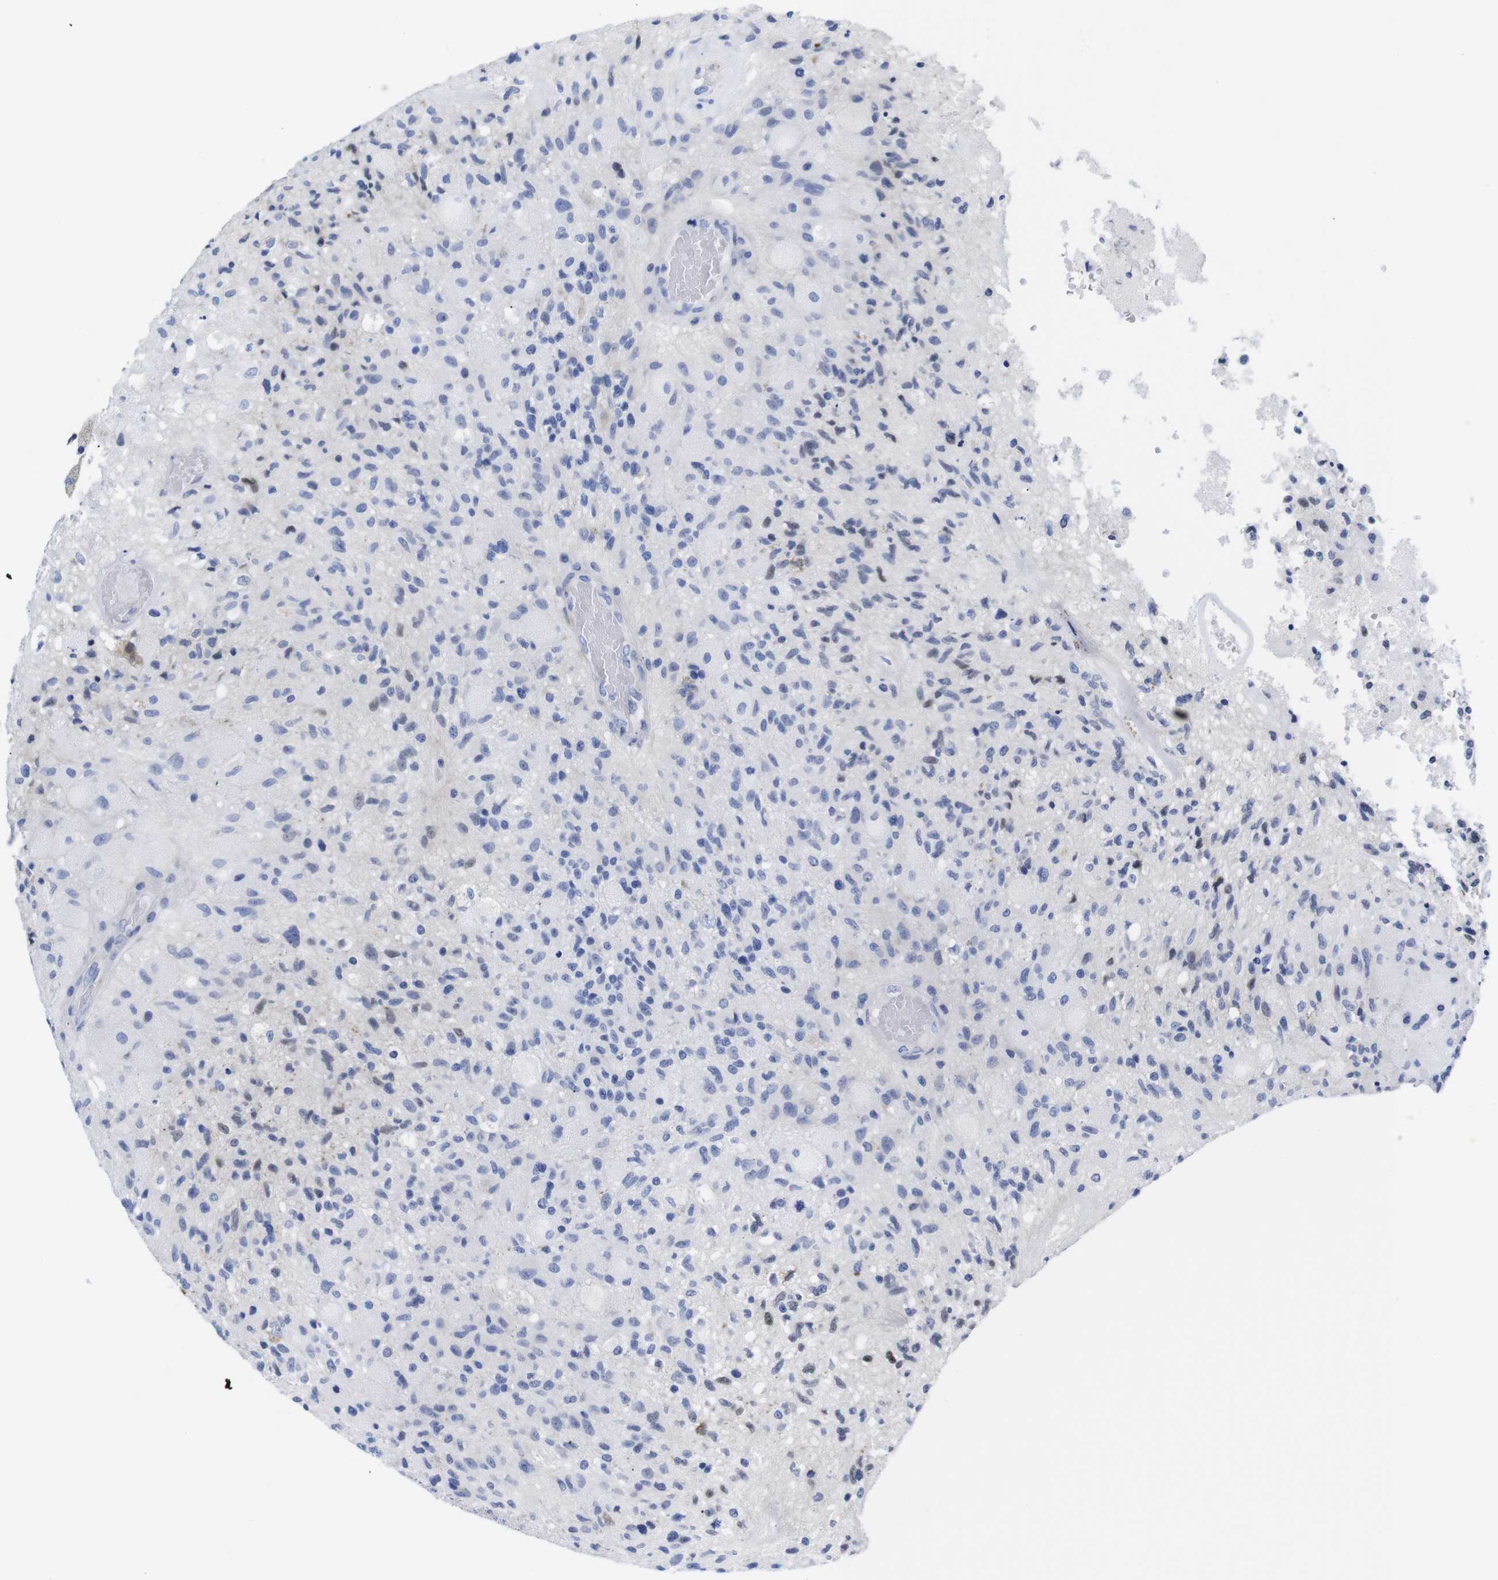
{"staining": {"intensity": "weak", "quantity": "<25%", "location": "cytoplasmic/membranous"}, "tissue": "glioma", "cell_type": "Tumor cells", "image_type": "cancer", "snomed": [{"axis": "morphology", "description": "Normal tissue, NOS"}, {"axis": "morphology", "description": "Glioma, malignant, High grade"}, {"axis": "topography", "description": "Cerebral cortex"}], "caption": "The photomicrograph demonstrates no staining of tumor cells in glioma.", "gene": "LRRC55", "patient": {"sex": "male", "age": 77}}